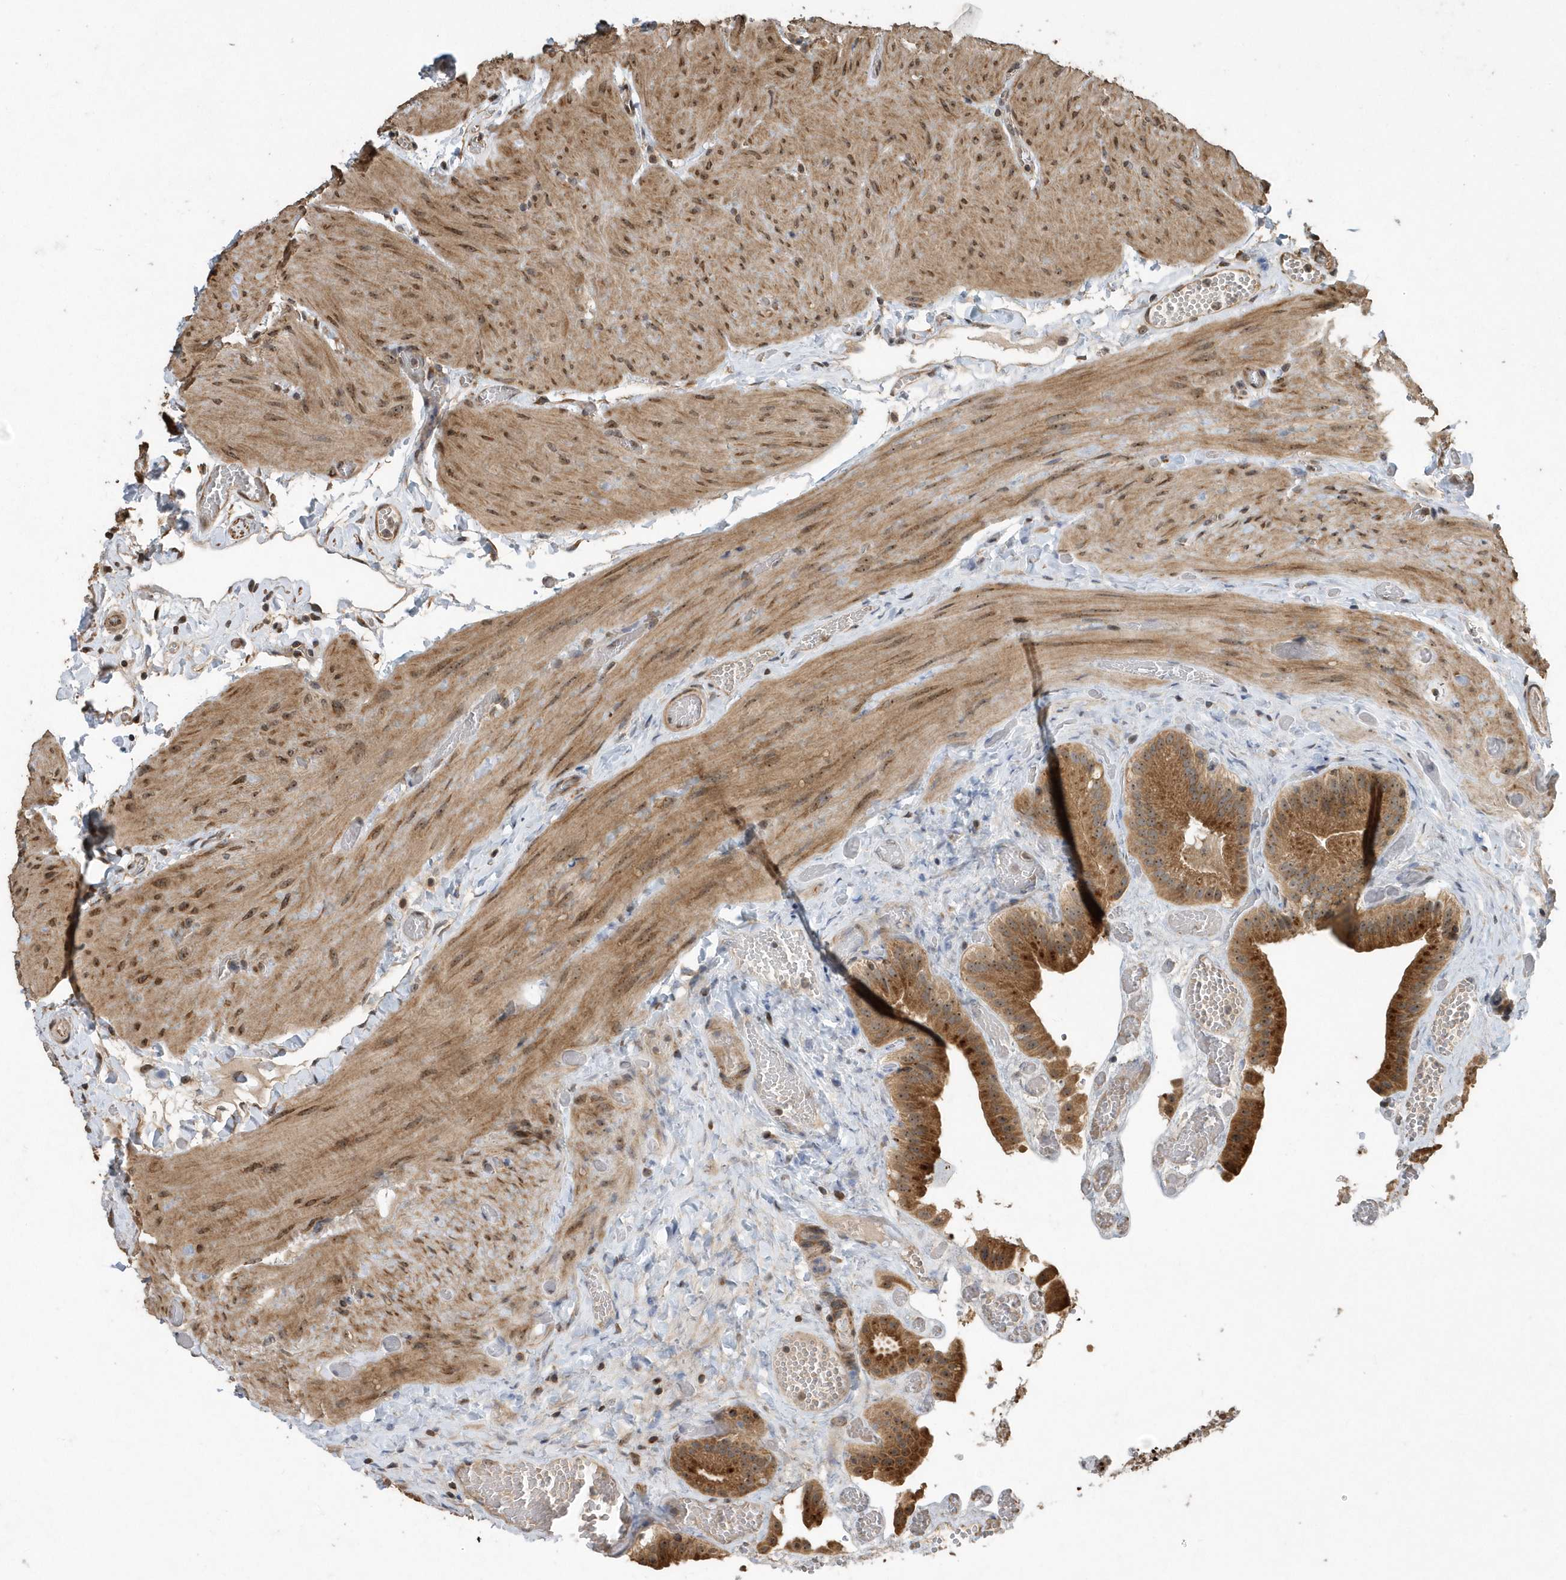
{"staining": {"intensity": "moderate", "quantity": ">75%", "location": "cytoplasmic/membranous"}, "tissue": "gallbladder", "cell_type": "Glandular cells", "image_type": "normal", "snomed": [{"axis": "morphology", "description": "Normal tissue, NOS"}, {"axis": "topography", "description": "Gallbladder"}], "caption": "This histopathology image exhibits unremarkable gallbladder stained with immunohistochemistry to label a protein in brown. The cytoplasmic/membranous of glandular cells show moderate positivity for the protein. Nuclei are counter-stained blue.", "gene": "WASHC5", "patient": {"sex": "female", "age": 64}}